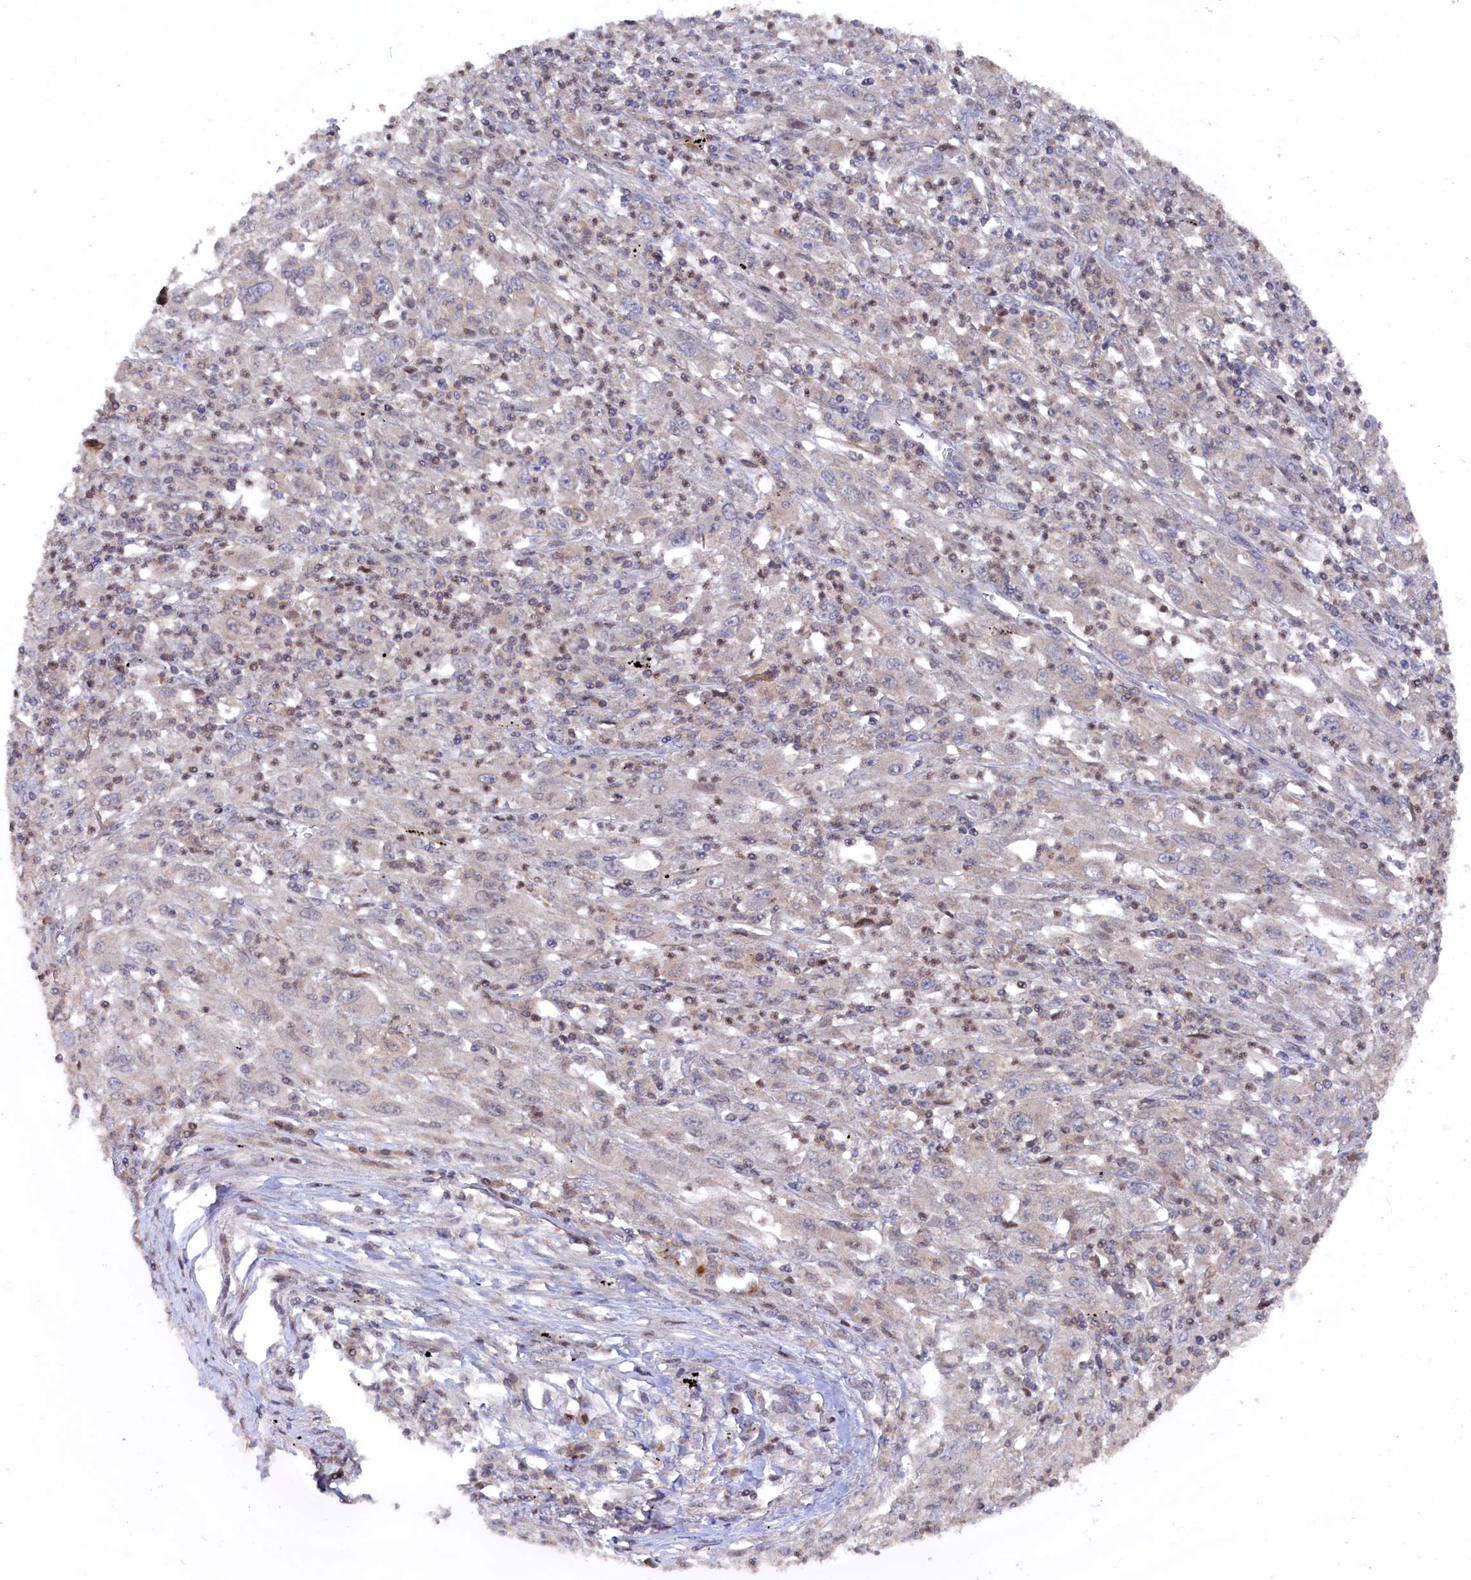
{"staining": {"intensity": "negative", "quantity": "none", "location": "none"}, "tissue": "melanoma", "cell_type": "Tumor cells", "image_type": "cancer", "snomed": [{"axis": "morphology", "description": "Malignant melanoma, Metastatic site"}, {"axis": "topography", "description": "Skin"}], "caption": "Human malignant melanoma (metastatic site) stained for a protein using IHC demonstrates no staining in tumor cells.", "gene": "TMC5", "patient": {"sex": "female", "age": 56}}